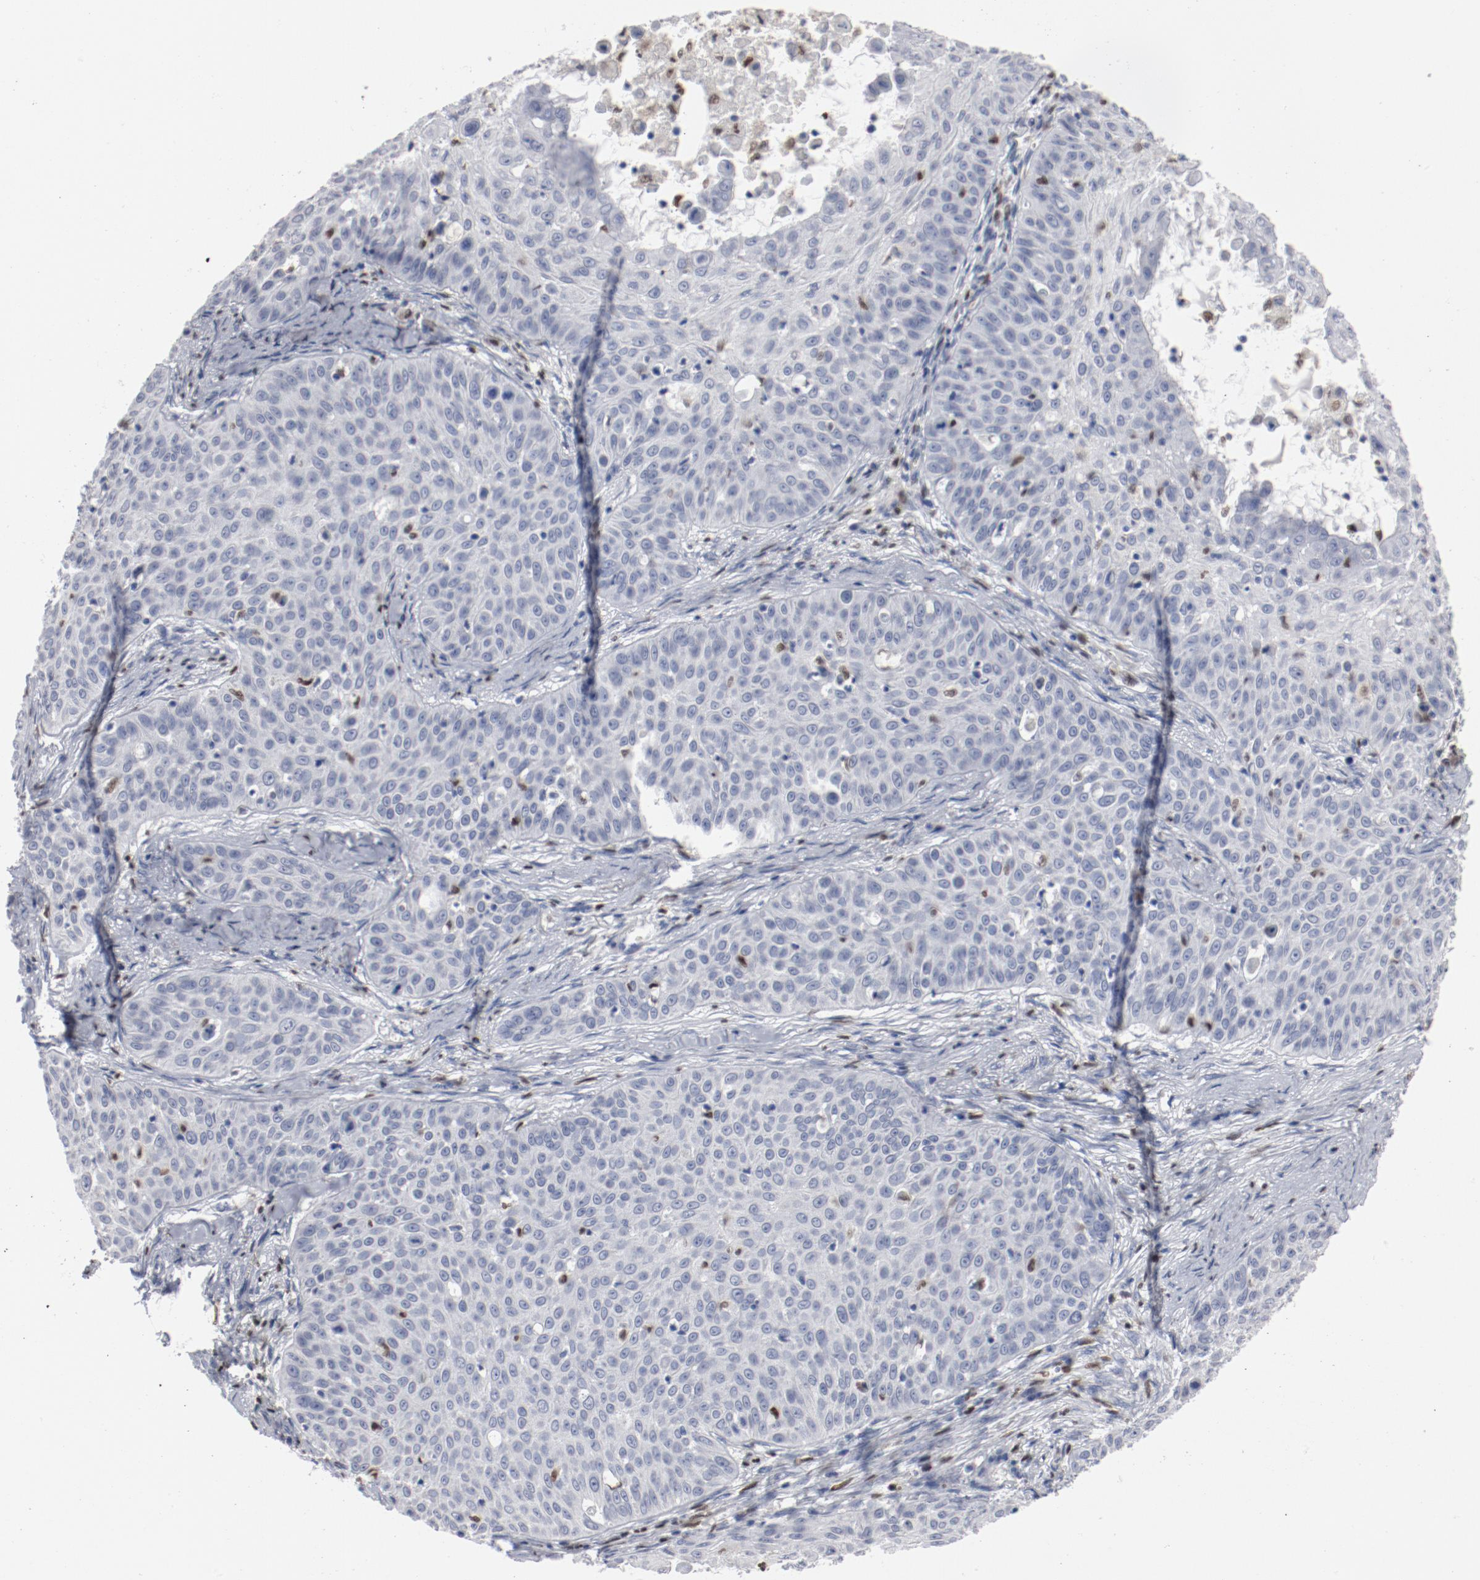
{"staining": {"intensity": "negative", "quantity": "none", "location": "none"}, "tissue": "skin cancer", "cell_type": "Tumor cells", "image_type": "cancer", "snomed": [{"axis": "morphology", "description": "Squamous cell carcinoma, NOS"}, {"axis": "topography", "description": "Skin"}], "caption": "An image of skin squamous cell carcinoma stained for a protein demonstrates no brown staining in tumor cells.", "gene": "SPI1", "patient": {"sex": "male", "age": 82}}